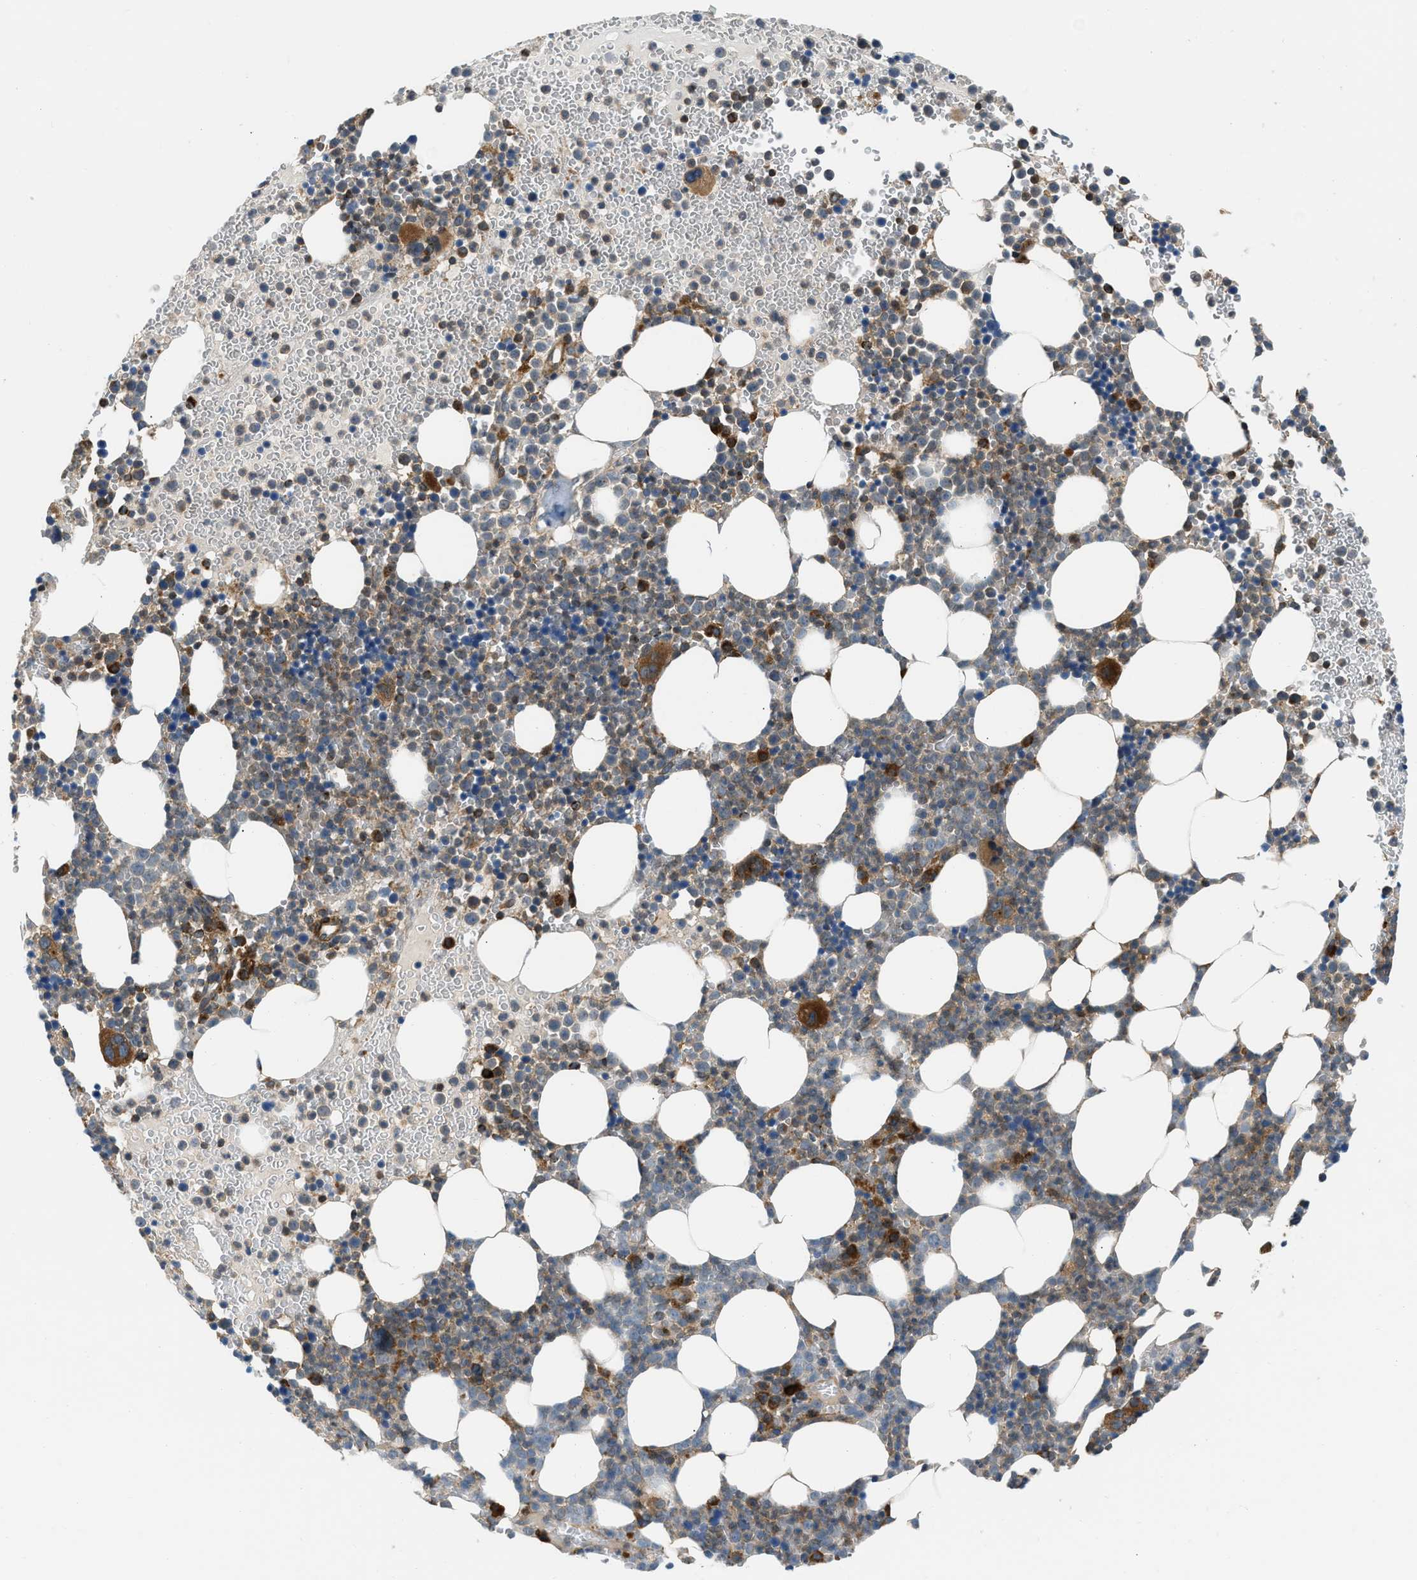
{"staining": {"intensity": "strong", "quantity": "<25%", "location": "cytoplasmic/membranous"}, "tissue": "bone marrow", "cell_type": "Hematopoietic cells", "image_type": "normal", "snomed": [{"axis": "morphology", "description": "Normal tissue, NOS"}, {"axis": "morphology", "description": "Inflammation, NOS"}, {"axis": "topography", "description": "Bone marrow"}], "caption": "Protein staining by IHC shows strong cytoplasmic/membranous staining in about <25% of hematopoietic cells in benign bone marrow. (Brightfield microscopy of DAB IHC at high magnification).", "gene": "SESN2", "patient": {"sex": "female", "age": 67}}